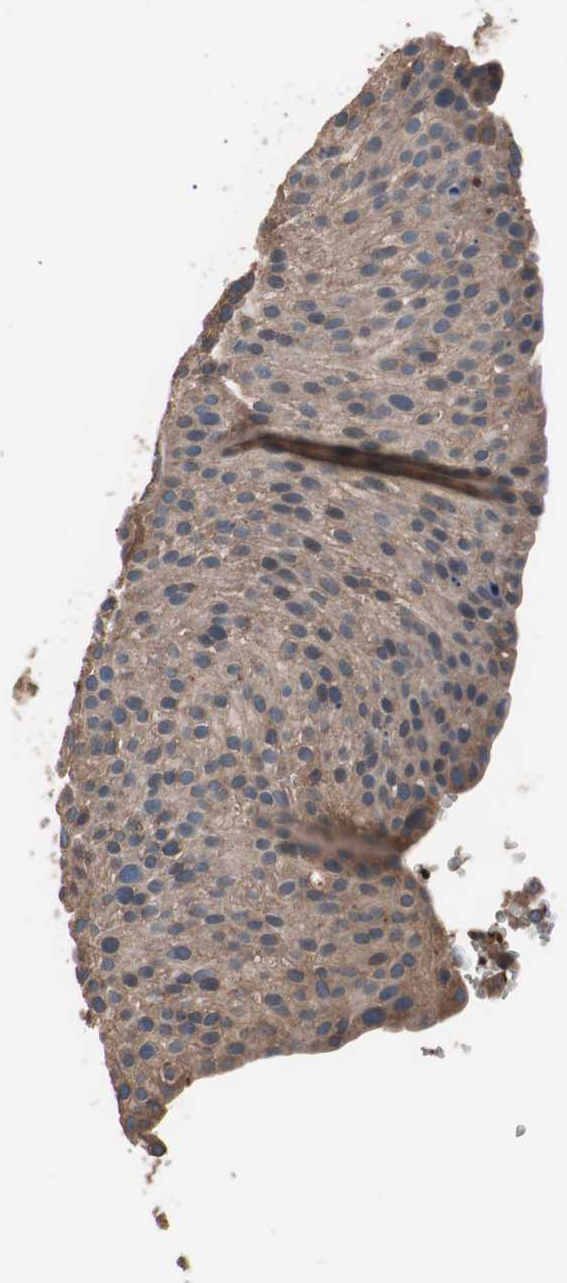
{"staining": {"intensity": "moderate", "quantity": ">75%", "location": "cytoplasmic/membranous"}, "tissue": "urothelial cancer", "cell_type": "Tumor cells", "image_type": "cancer", "snomed": [{"axis": "morphology", "description": "Urothelial carcinoma, Low grade"}, {"axis": "topography", "description": "Smooth muscle"}, {"axis": "topography", "description": "Urinary bladder"}], "caption": "Urothelial cancer stained for a protein reveals moderate cytoplasmic/membranous positivity in tumor cells.", "gene": "GLYCTK", "patient": {"sex": "male", "age": 60}}